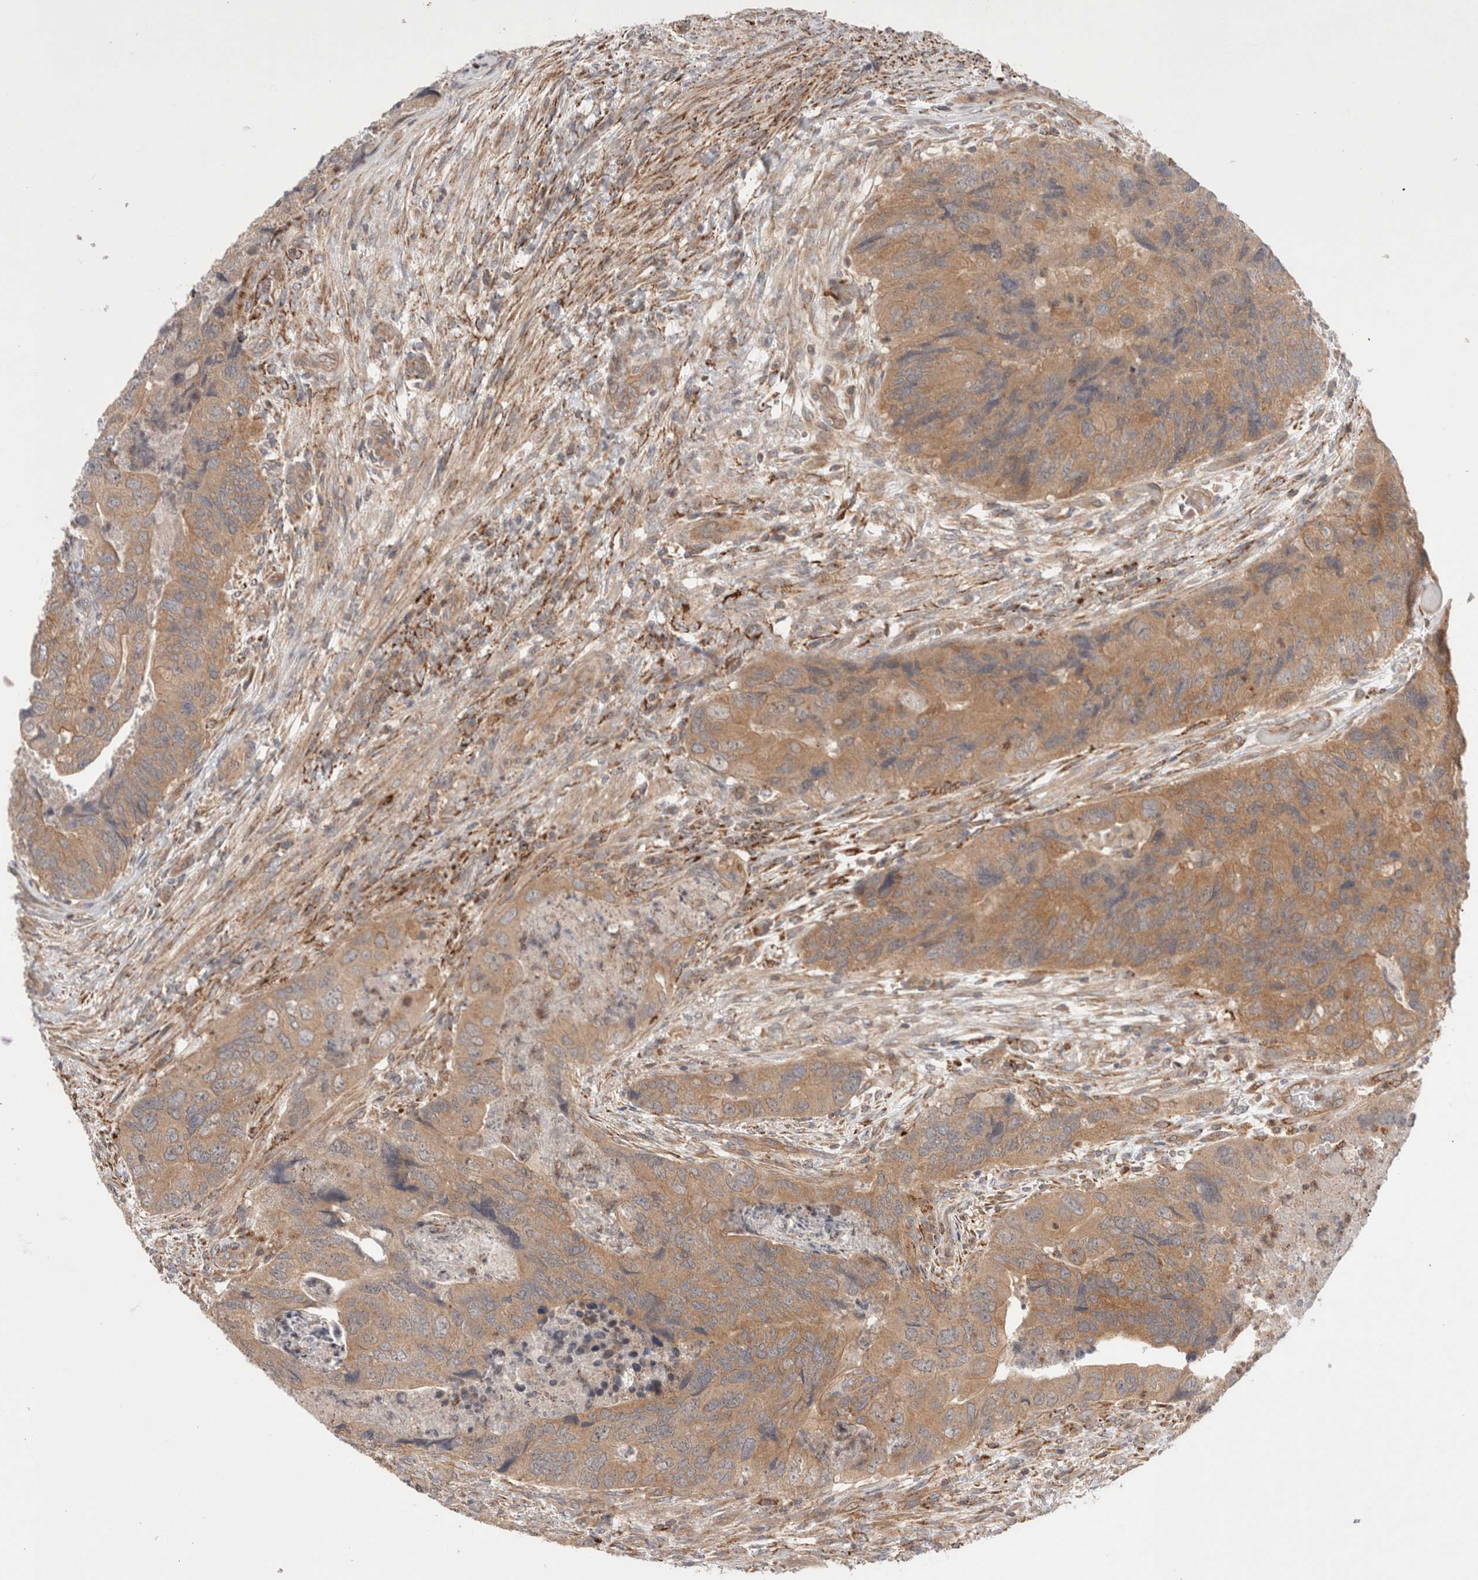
{"staining": {"intensity": "moderate", "quantity": ">75%", "location": "cytoplasmic/membranous"}, "tissue": "colorectal cancer", "cell_type": "Tumor cells", "image_type": "cancer", "snomed": [{"axis": "morphology", "description": "Adenocarcinoma, NOS"}, {"axis": "topography", "description": "Rectum"}], "caption": "Protein staining shows moderate cytoplasmic/membranous positivity in approximately >75% of tumor cells in colorectal adenocarcinoma.", "gene": "HROB", "patient": {"sex": "male", "age": 63}}